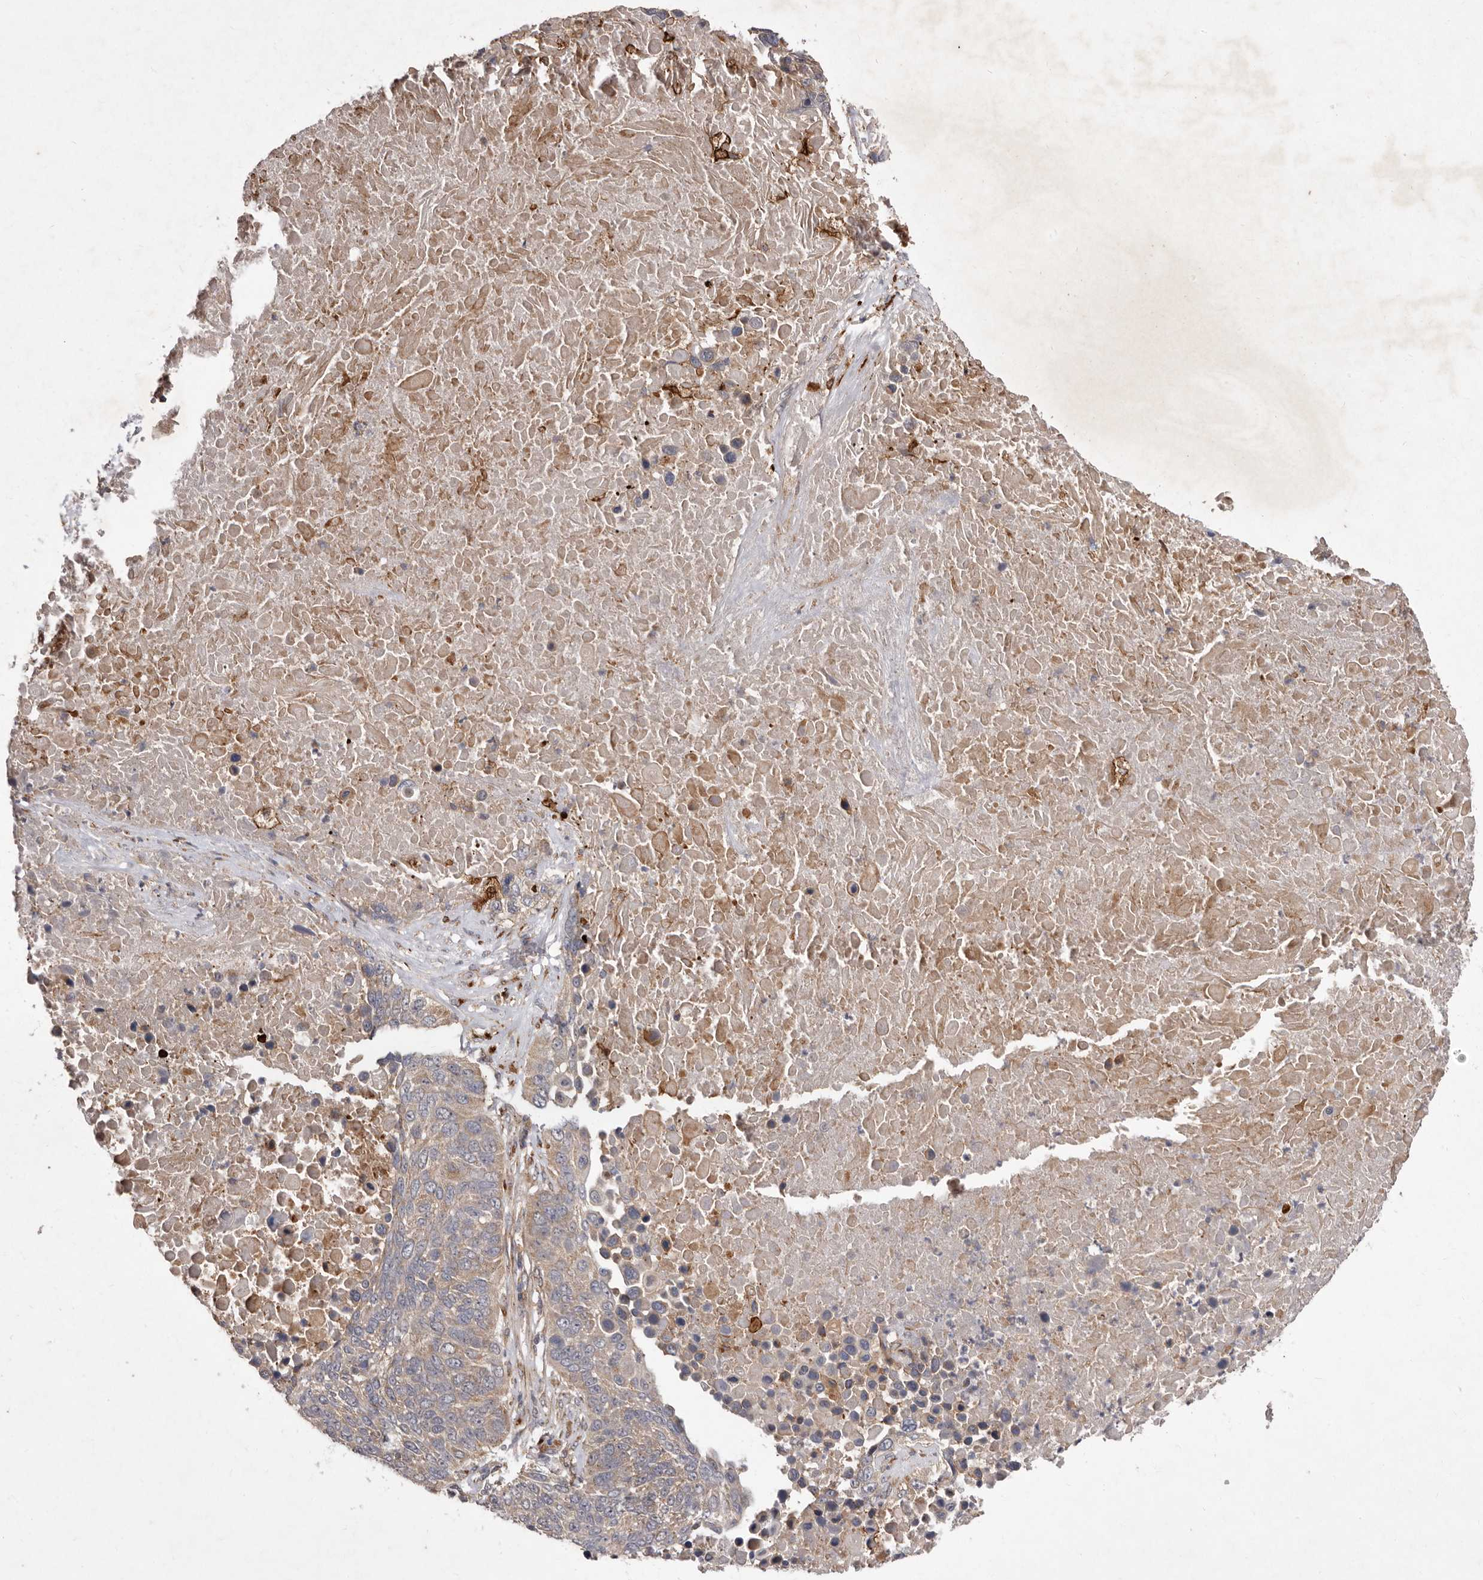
{"staining": {"intensity": "weak", "quantity": "25%-75%", "location": "cytoplasmic/membranous"}, "tissue": "lung cancer", "cell_type": "Tumor cells", "image_type": "cancer", "snomed": [{"axis": "morphology", "description": "Squamous cell carcinoma, NOS"}, {"axis": "topography", "description": "Lung"}], "caption": "Lung cancer (squamous cell carcinoma) tissue shows weak cytoplasmic/membranous staining in approximately 25%-75% of tumor cells, visualized by immunohistochemistry.", "gene": "FLAD1", "patient": {"sex": "male", "age": 66}}